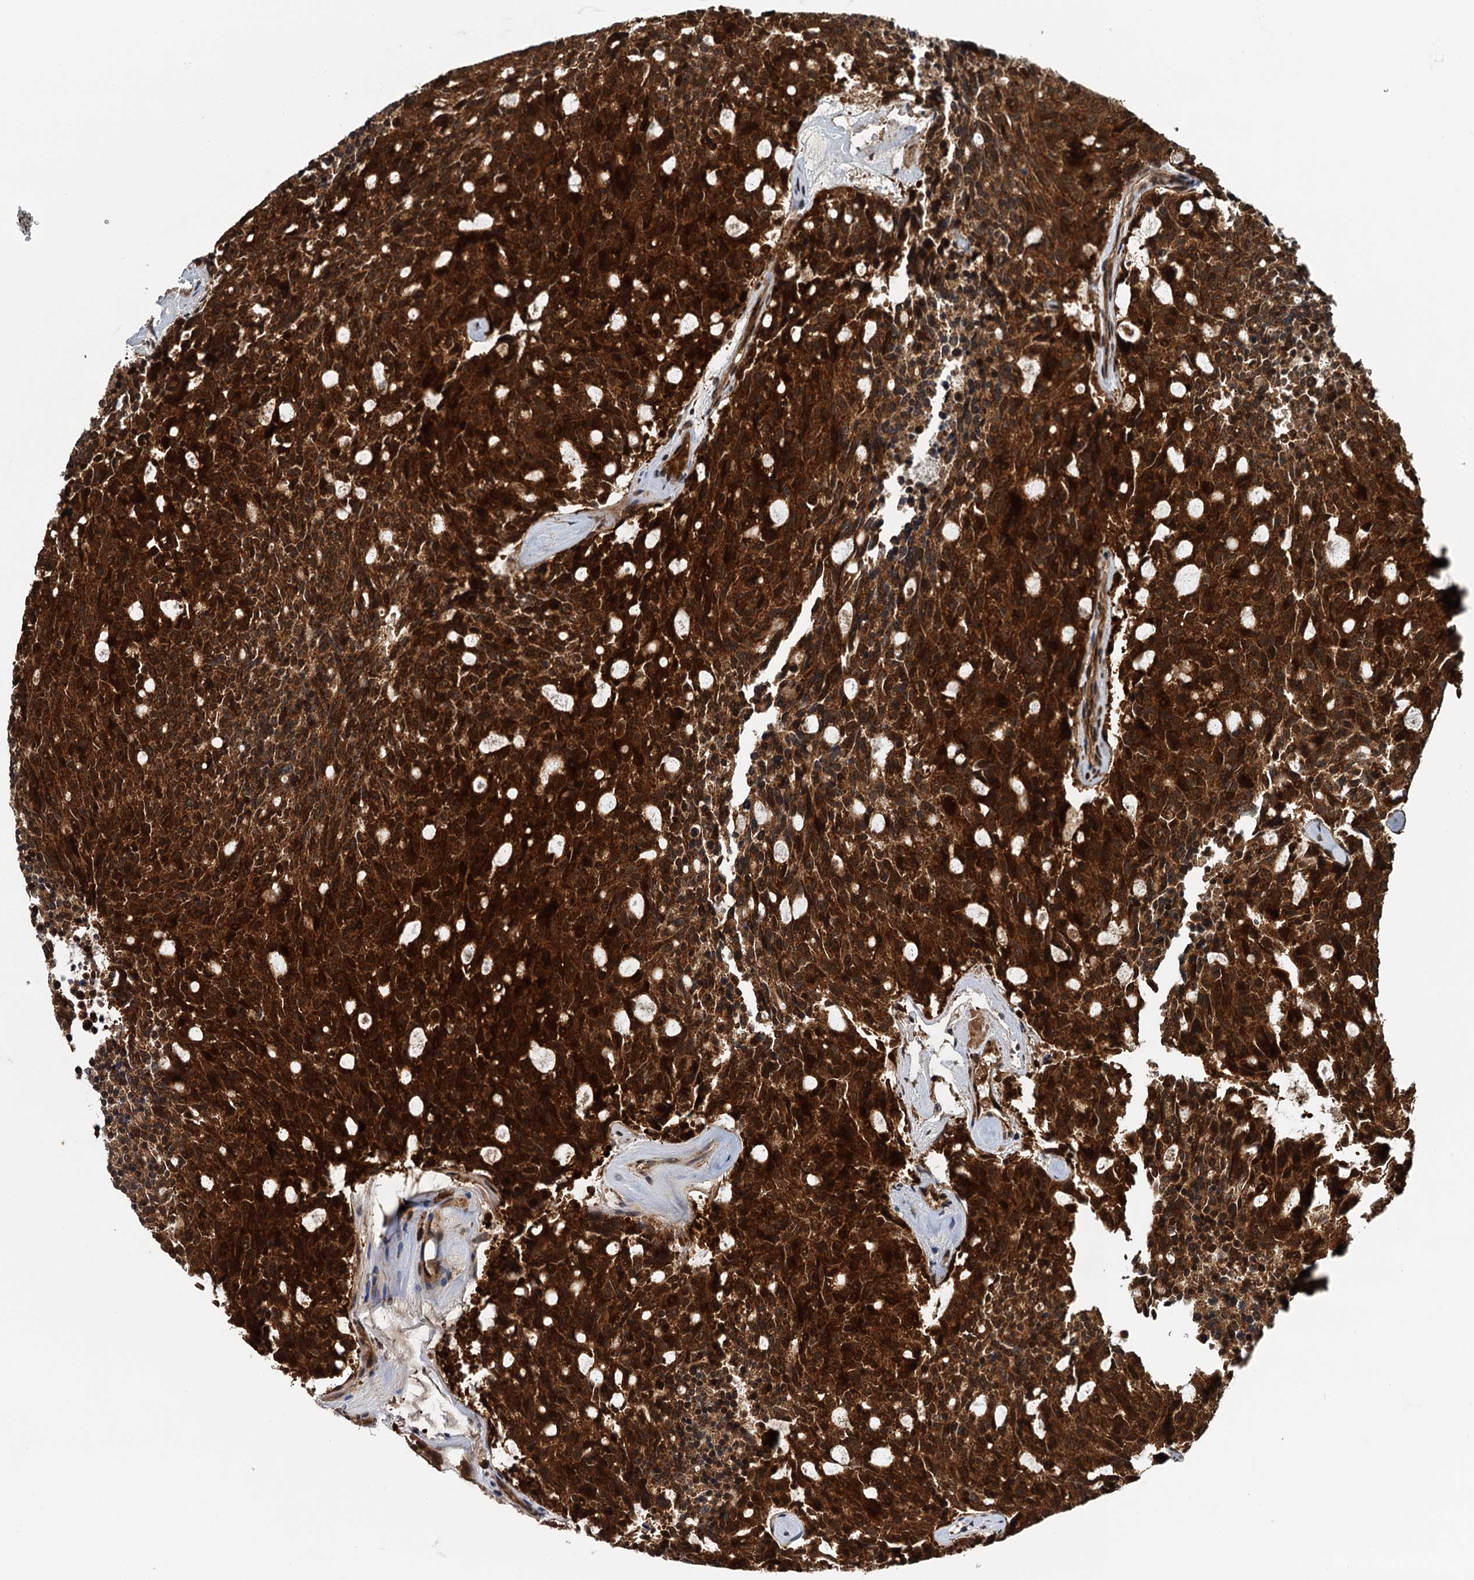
{"staining": {"intensity": "strong", "quantity": ">75%", "location": "cytoplasmic/membranous"}, "tissue": "carcinoid", "cell_type": "Tumor cells", "image_type": "cancer", "snomed": [{"axis": "morphology", "description": "Carcinoid, malignant, NOS"}, {"axis": "topography", "description": "Pancreas"}], "caption": "High-power microscopy captured an IHC histopathology image of carcinoid, revealing strong cytoplasmic/membranous positivity in about >75% of tumor cells.", "gene": "STUB1", "patient": {"sex": "female", "age": 54}}